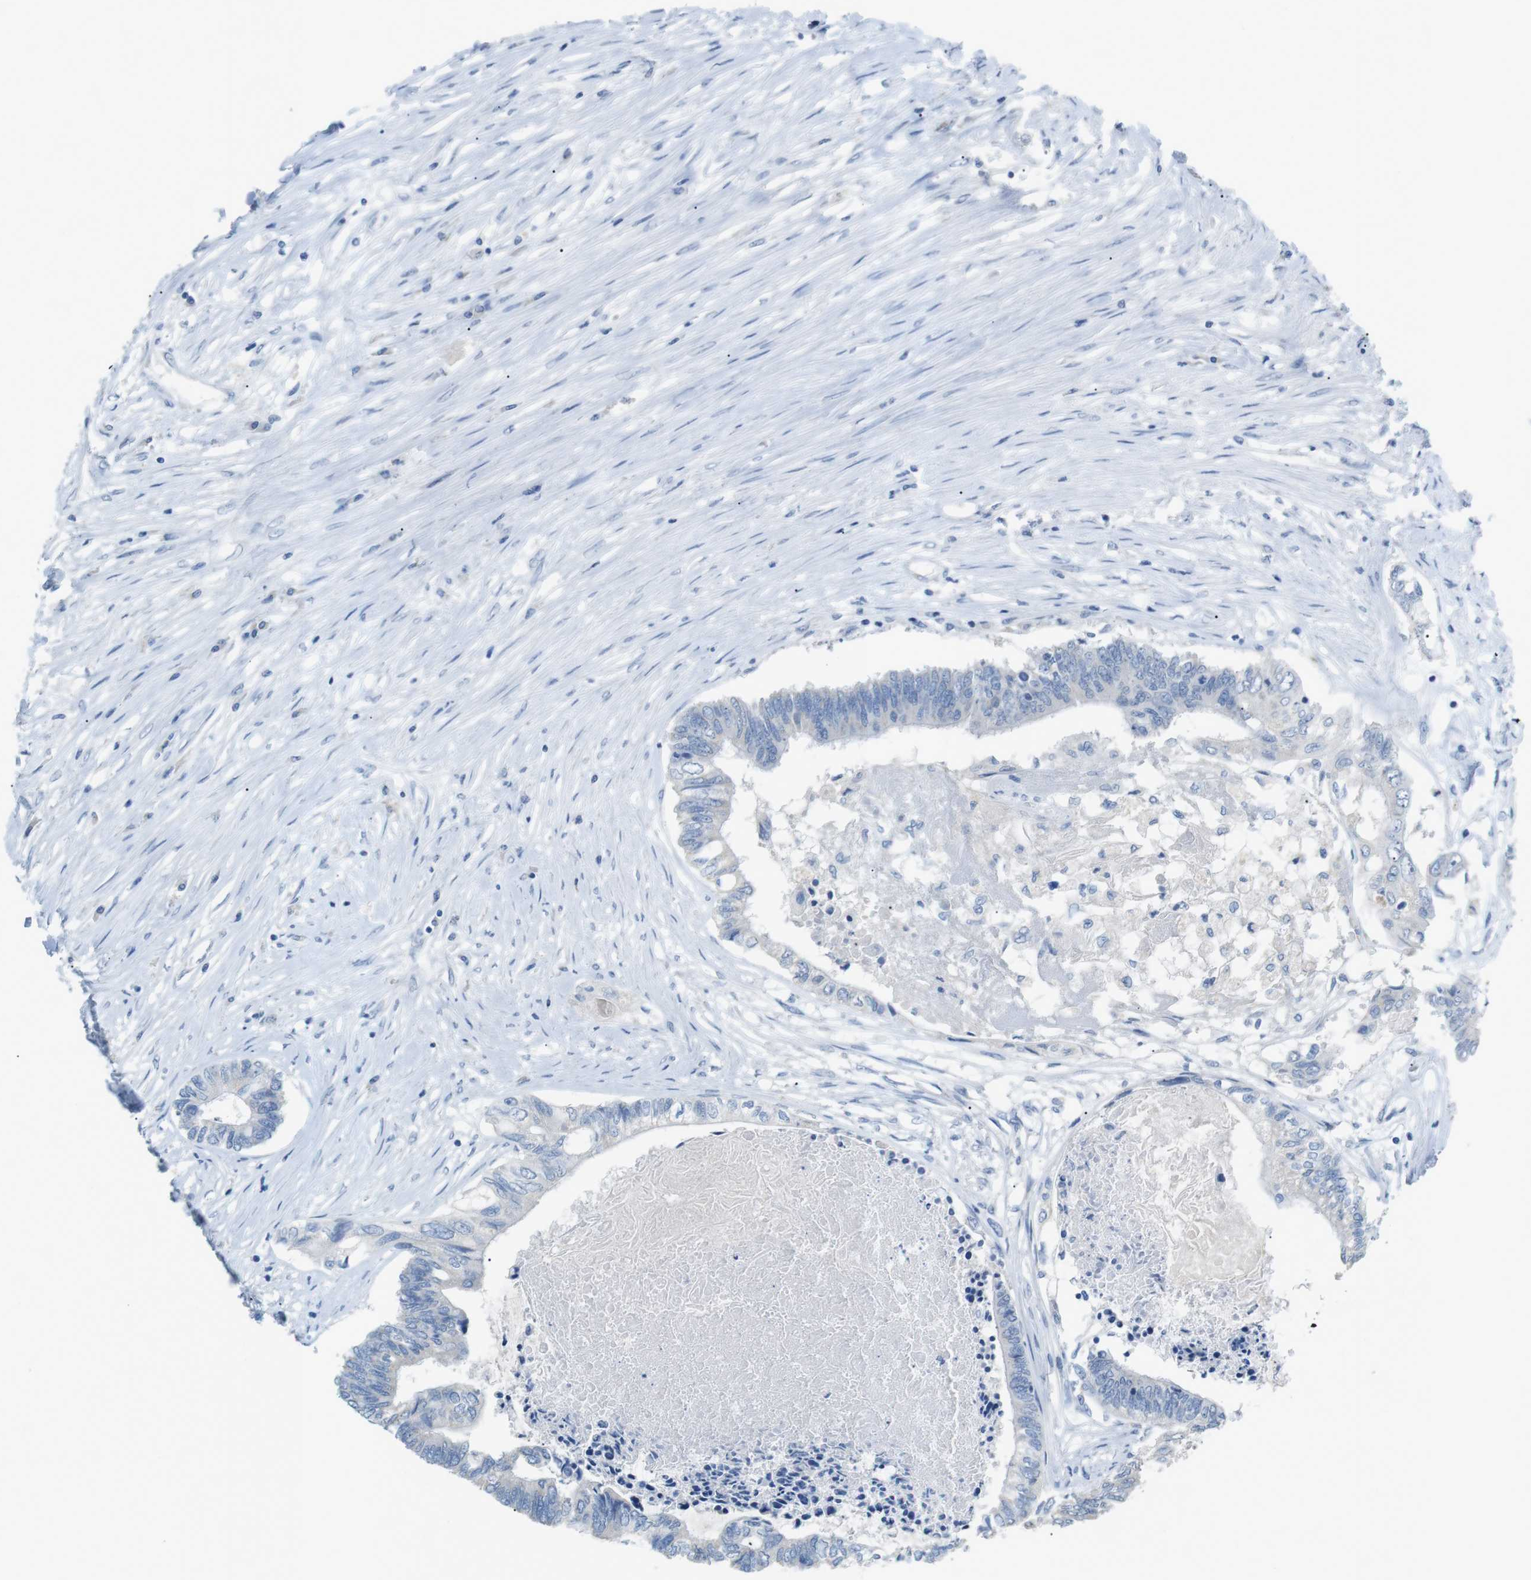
{"staining": {"intensity": "negative", "quantity": "none", "location": "none"}, "tissue": "colorectal cancer", "cell_type": "Tumor cells", "image_type": "cancer", "snomed": [{"axis": "morphology", "description": "Adenocarcinoma, NOS"}, {"axis": "topography", "description": "Rectum"}], "caption": "Image shows no protein positivity in tumor cells of colorectal cancer tissue. (DAB immunohistochemistry (IHC) visualized using brightfield microscopy, high magnification).", "gene": "SALL4", "patient": {"sex": "male", "age": 63}}